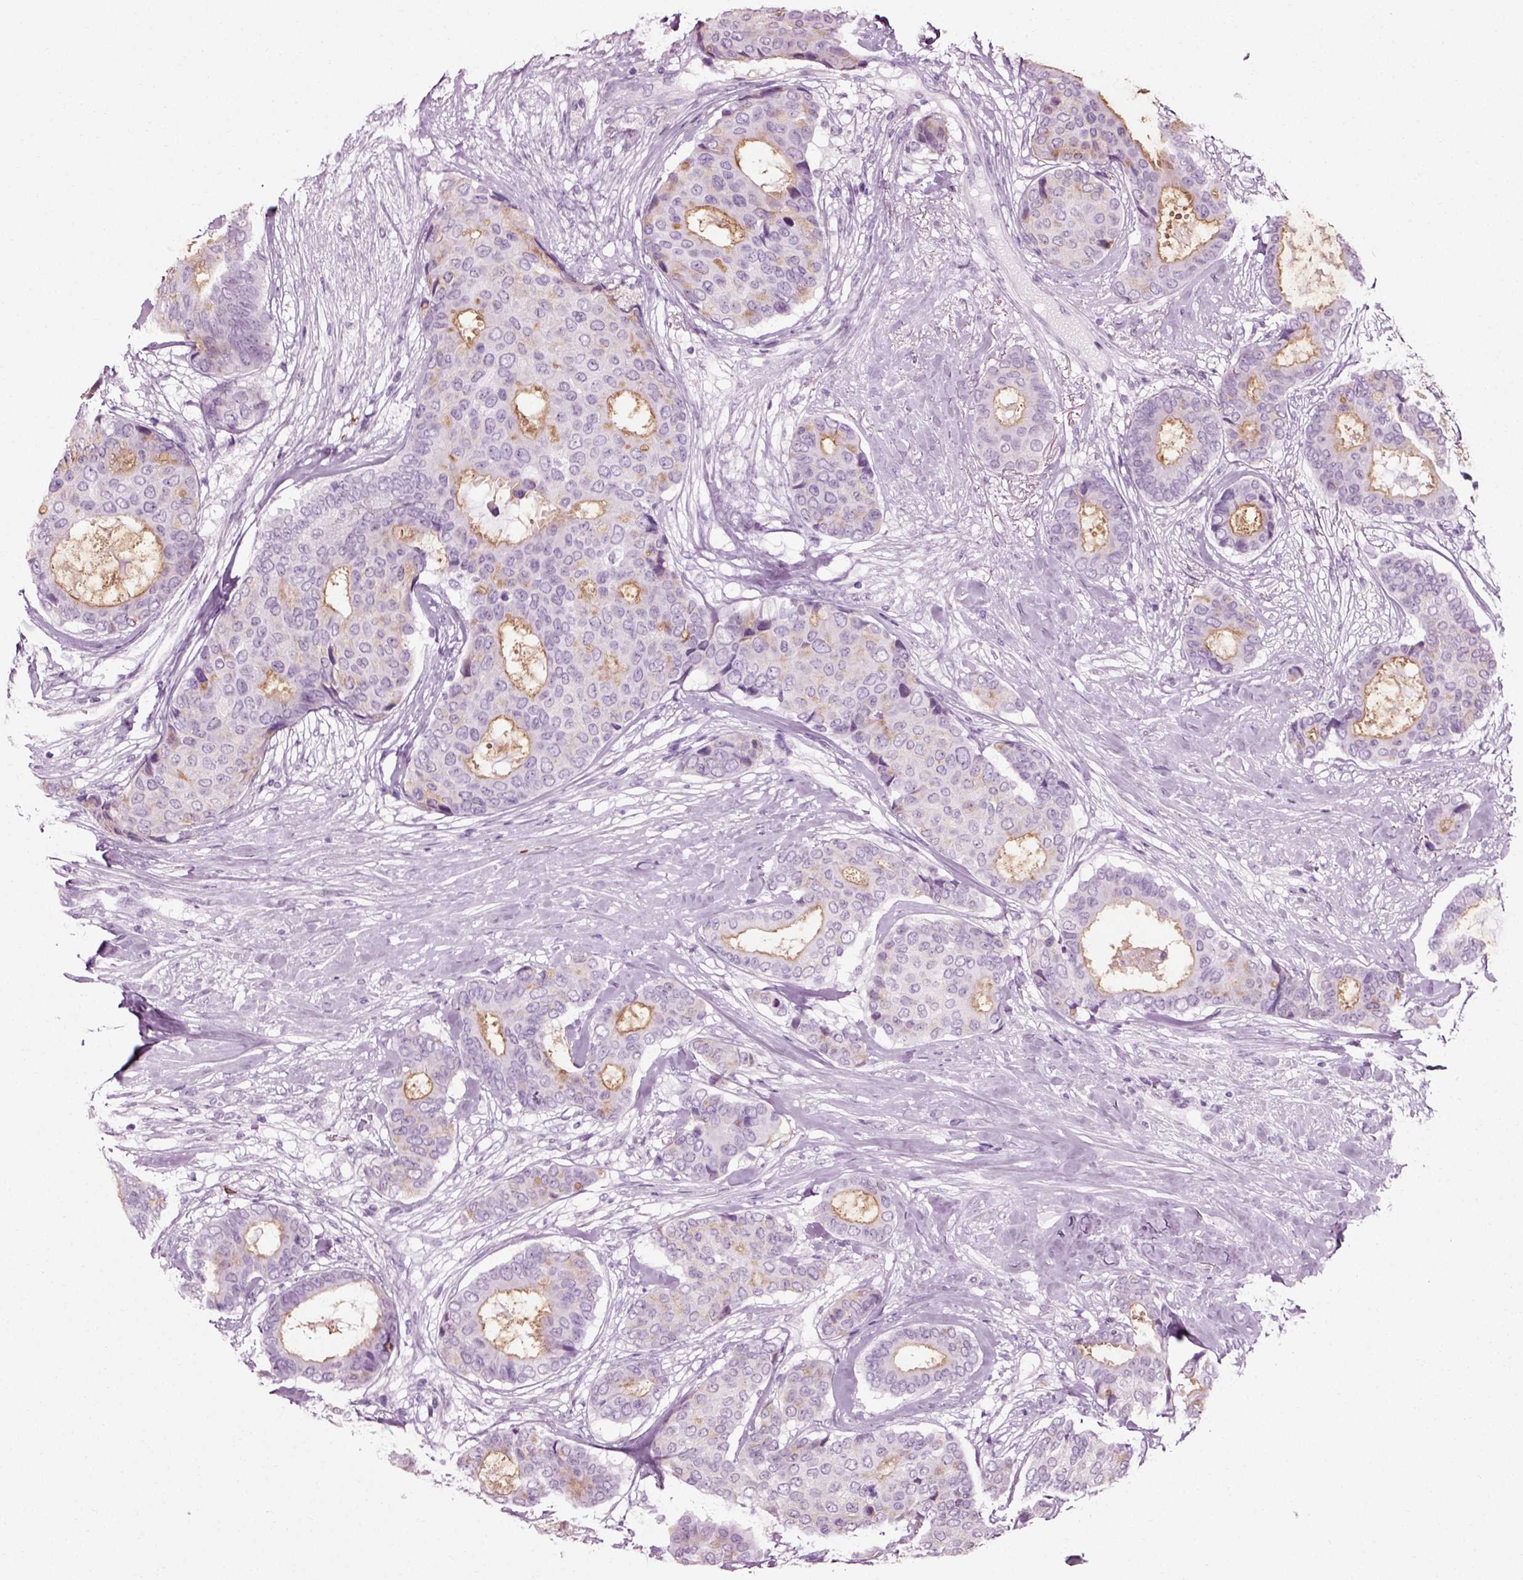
{"staining": {"intensity": "moderate", "quantity": "<25%", "location": "cytoplasmic/membranous"}, "tissue": "breast cancer", "cell_type": "Tumor cells", "image_type": "cancer", "snomed": [{"axis": "morphology", "description": "Duct carcinoma"}, {"axis": "topography", "description": "Breast"}], "caption": "Brown immunohistochemical staining in human breast cancer (infiltrating ductal carcinoma) demonstrates moderate cytoplasmic/membranous expression in about <25% of tumor cells.", "gene": "SLC26A8", "patient": {"sex": "female", "age": 75}}